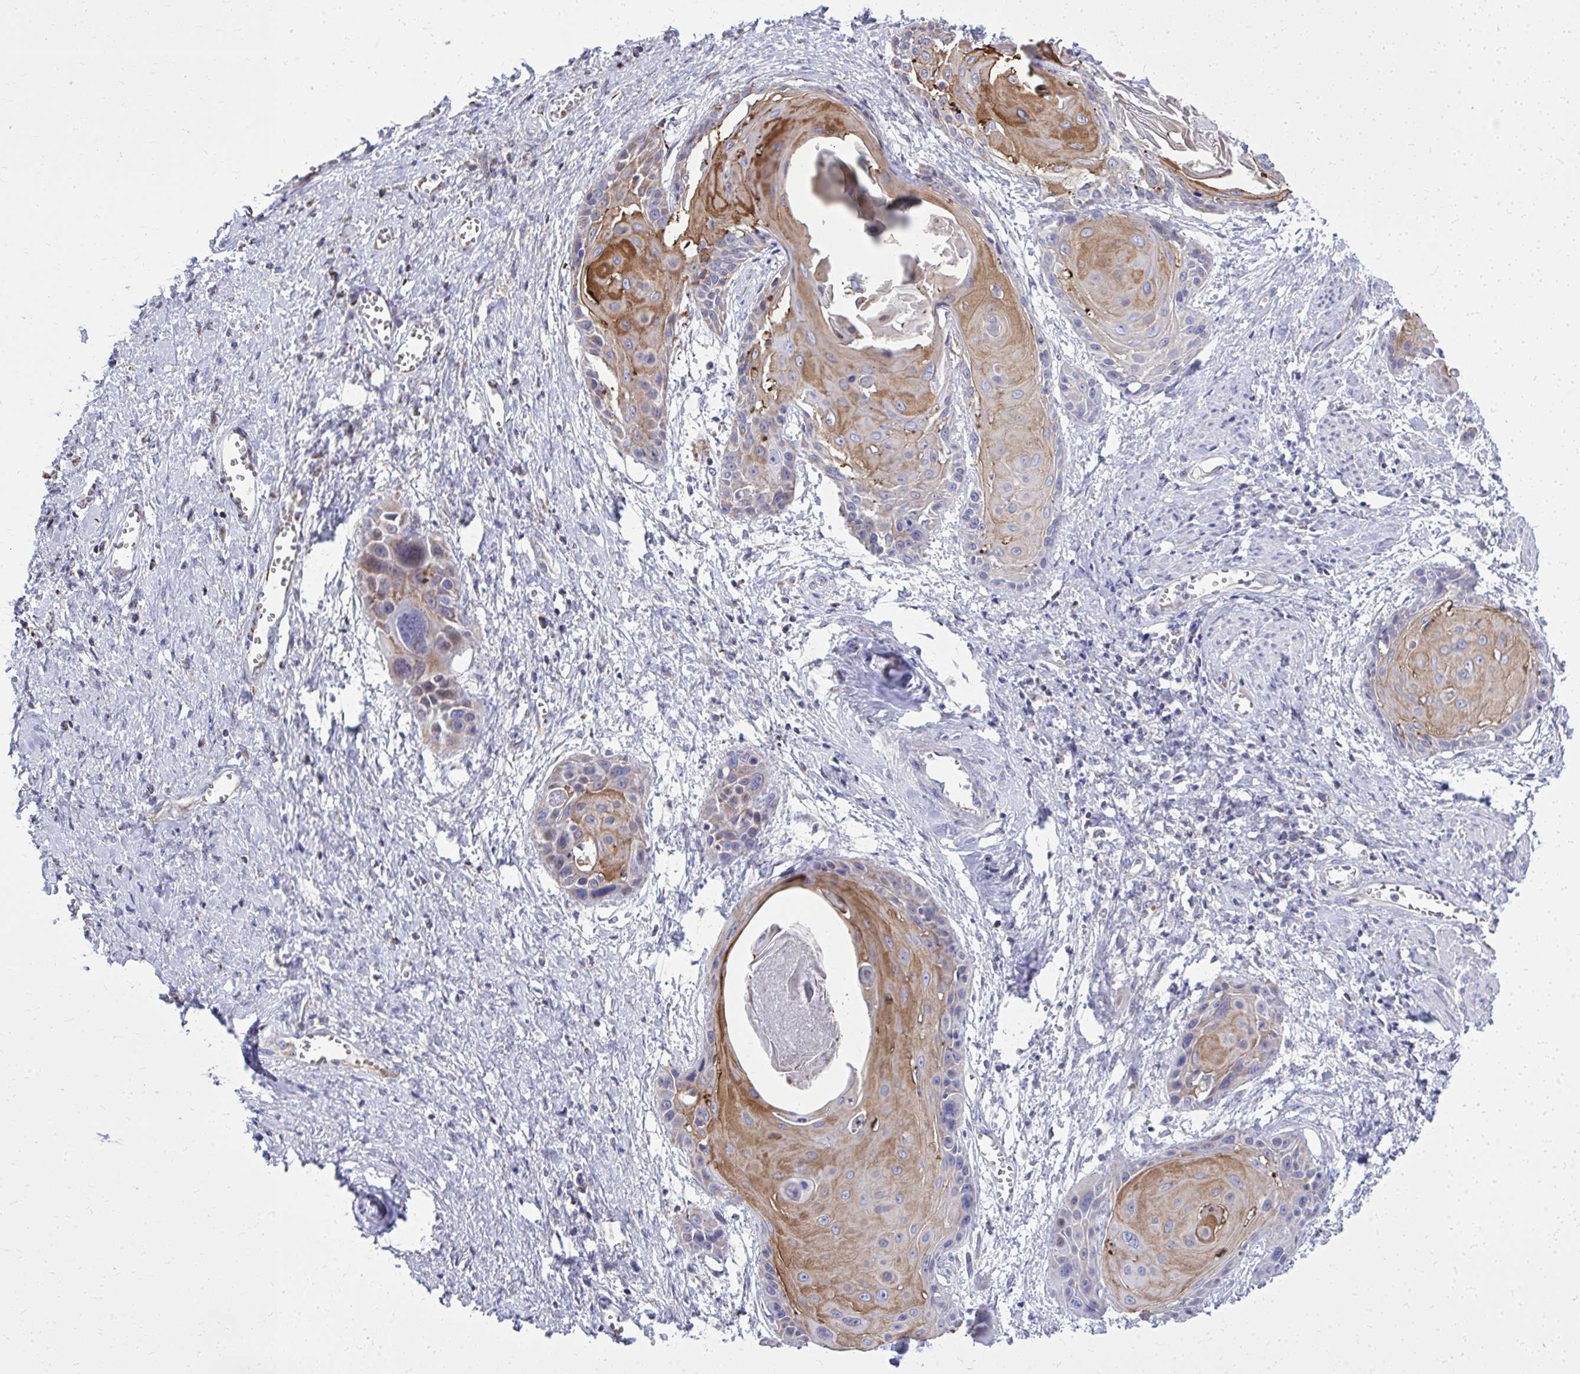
{"staining": {"intensity": "moderate", "quantity": "25%-75%", "location": "cytoplasmic/membranous"}, "tissue": "cervical cancer", "cell_type": "Tumor cells", "image_type": "cancer", "snomed": [{"axis": "morphology", "description": "Squamous cell carcinoma, NOS"}, {"axis": "topography", "description": "Cervix"}], "caption": "The immunohistochemical stain labels moderate cytoplasmic/membranous positivity in tumor cells of squamous cell carcinoma (cervical) tissue. (Brightfield microscopy of DAB IHC at high magnification).", "gene": "ZNF362", "patient": {"sex": "female", "age": 57}}